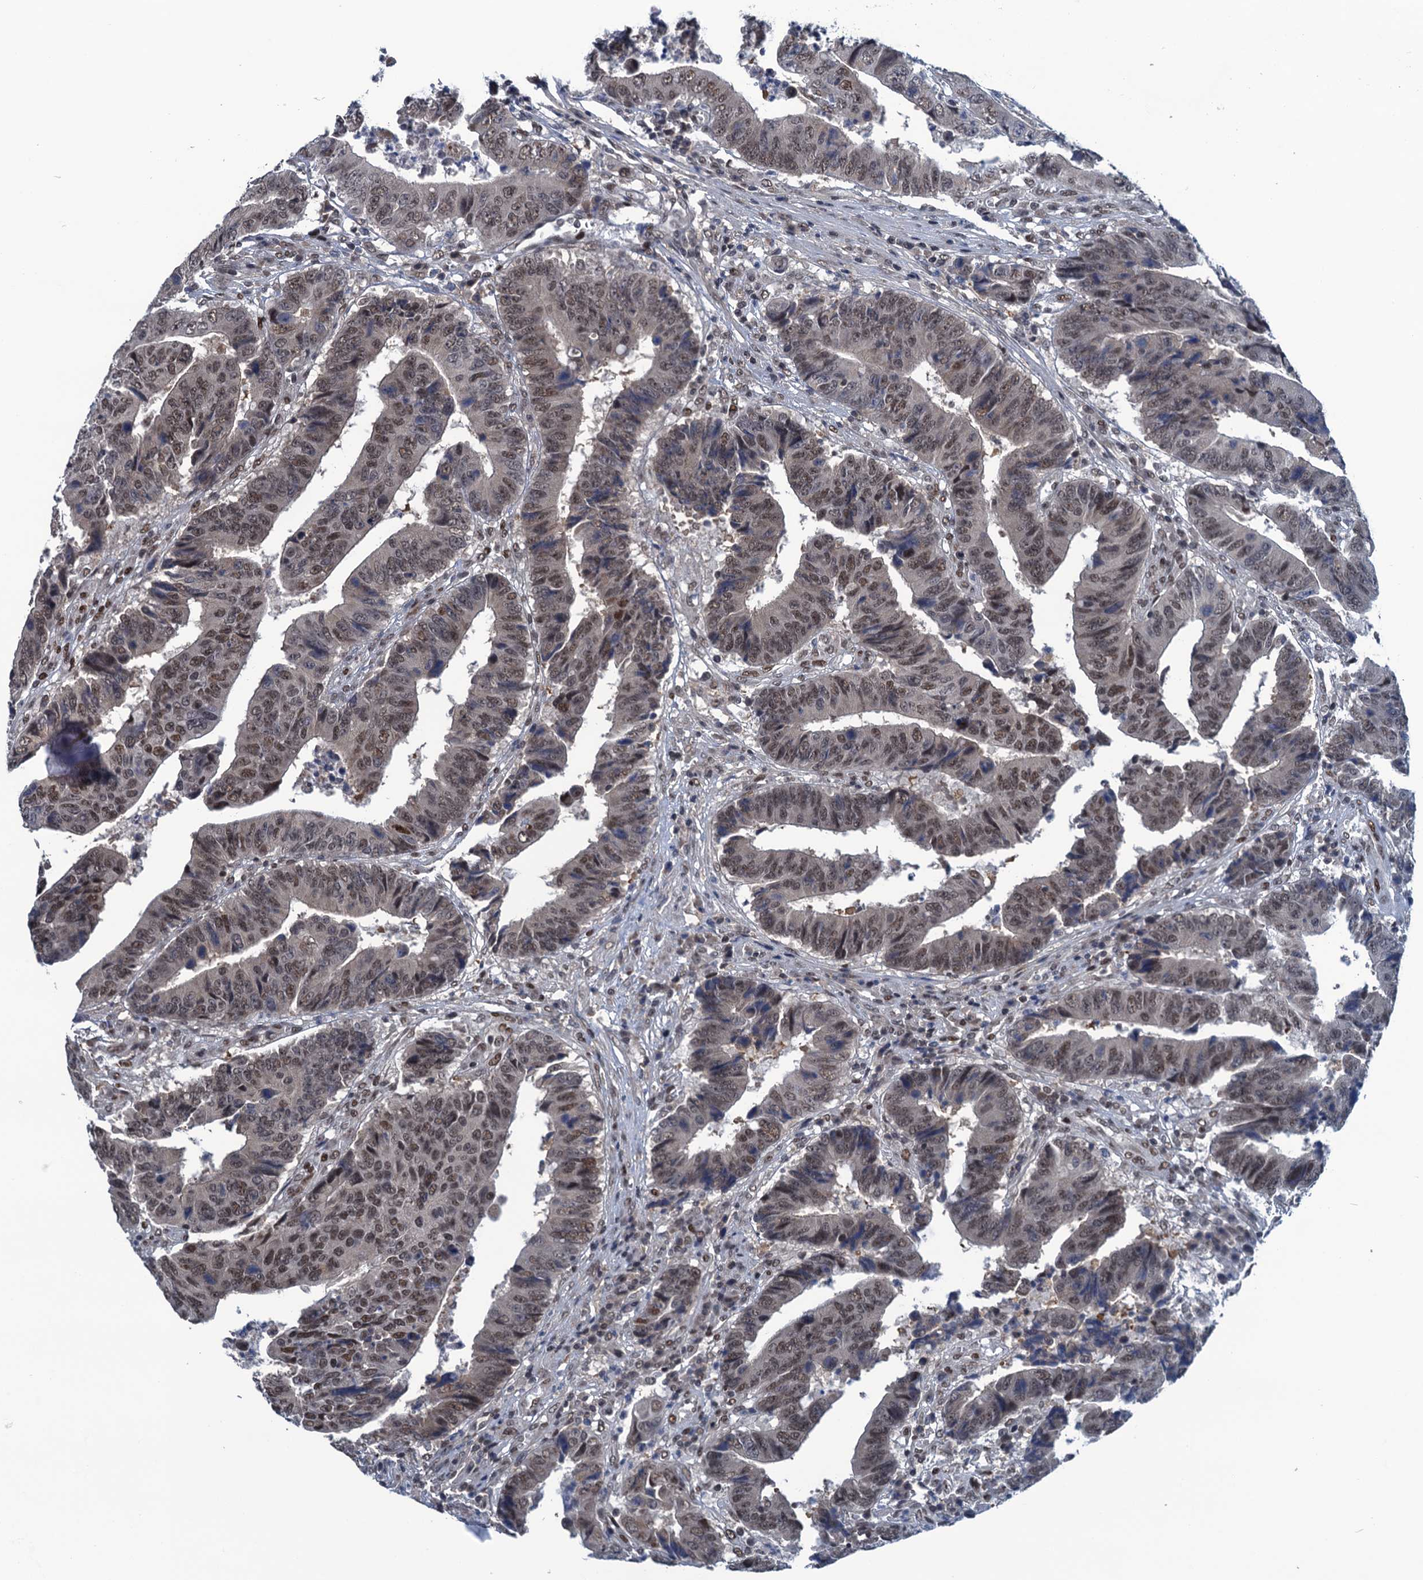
{"staining": {"intensity": "moderate", "quantity": ">75%", "location": "nuclear"}, "tissue": "colorectal cancer", "cell_type": "Tumor cells", "image_type": "cancer", "snomed": [{"axis": "morphology", "description": "Adenocarcinoma, NOS"}, {"axis": "topography", "description": "Rectum"}], "caption": "Immunohistochemistry (IHC) histopathology image of neoplastic tissue: human colorectal adenocarcinoma stained using immunohistochemistry demonstrates medium levels of moderate protein expression localized specifically in the nuclear of tumor cells, appearing as a nuclear brown color.", "gene": "SAE1", "patient": {"sex": "male", "age": 84}}